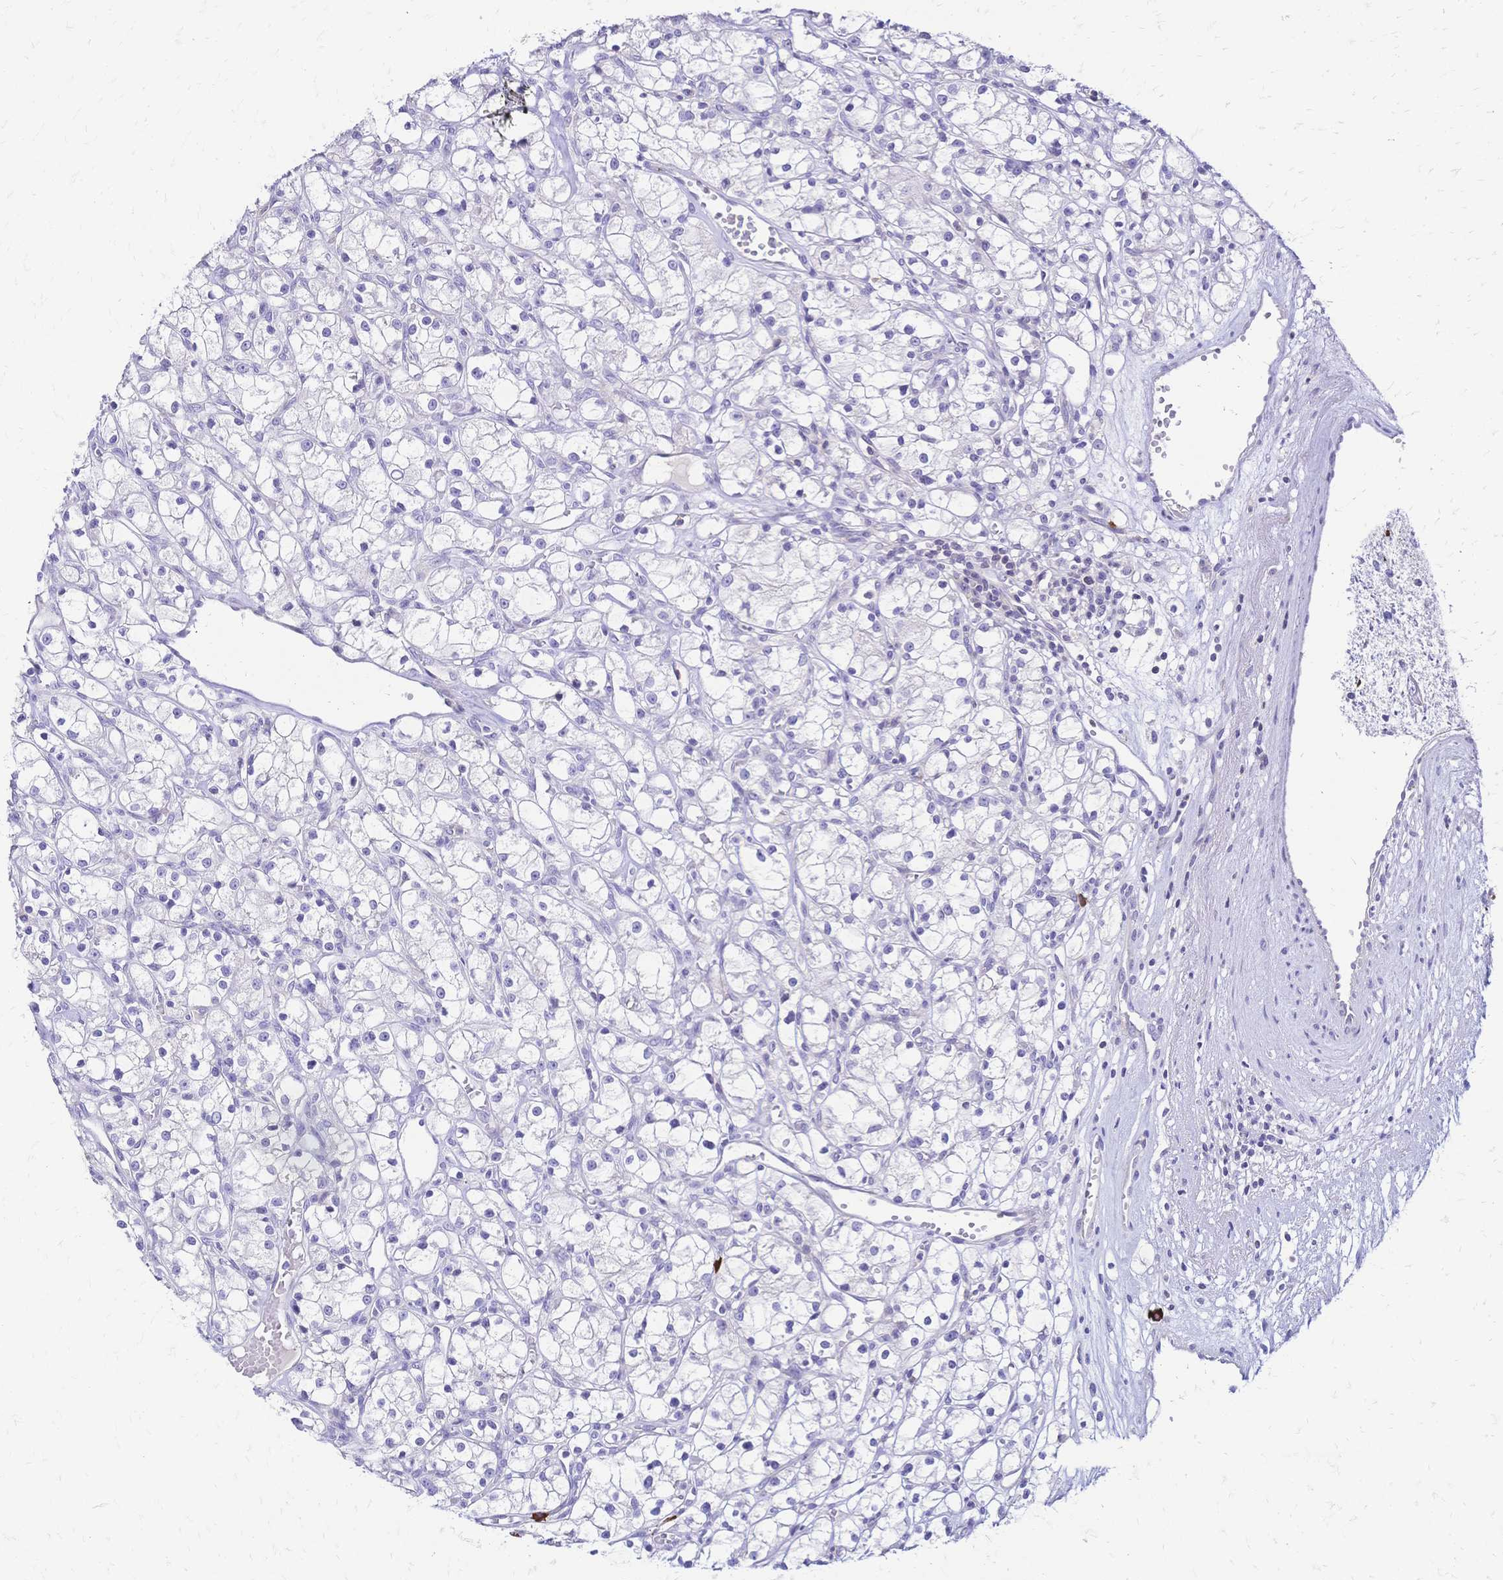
{"staining": {"intensity": "negative", "quantity": "none", "location": "none"}, "tissue": "renal cancer", "cell_type": "Tumor cells", "image_type": "cancer", "snomed": [{"axis": "morphology", "description": "Adenocarcinoma, NOS"}, {"axis": "topography", "description": "Kidney"}], "caption": "High magnification brightfield microscopy of renal adenocarcinoma stained with DAB (brown) and counterstained with hematoxylin (blue): tumor cells show no significant staining.", "gene": "IL2RA", "patient": {"sex": "female", "age": 59}}